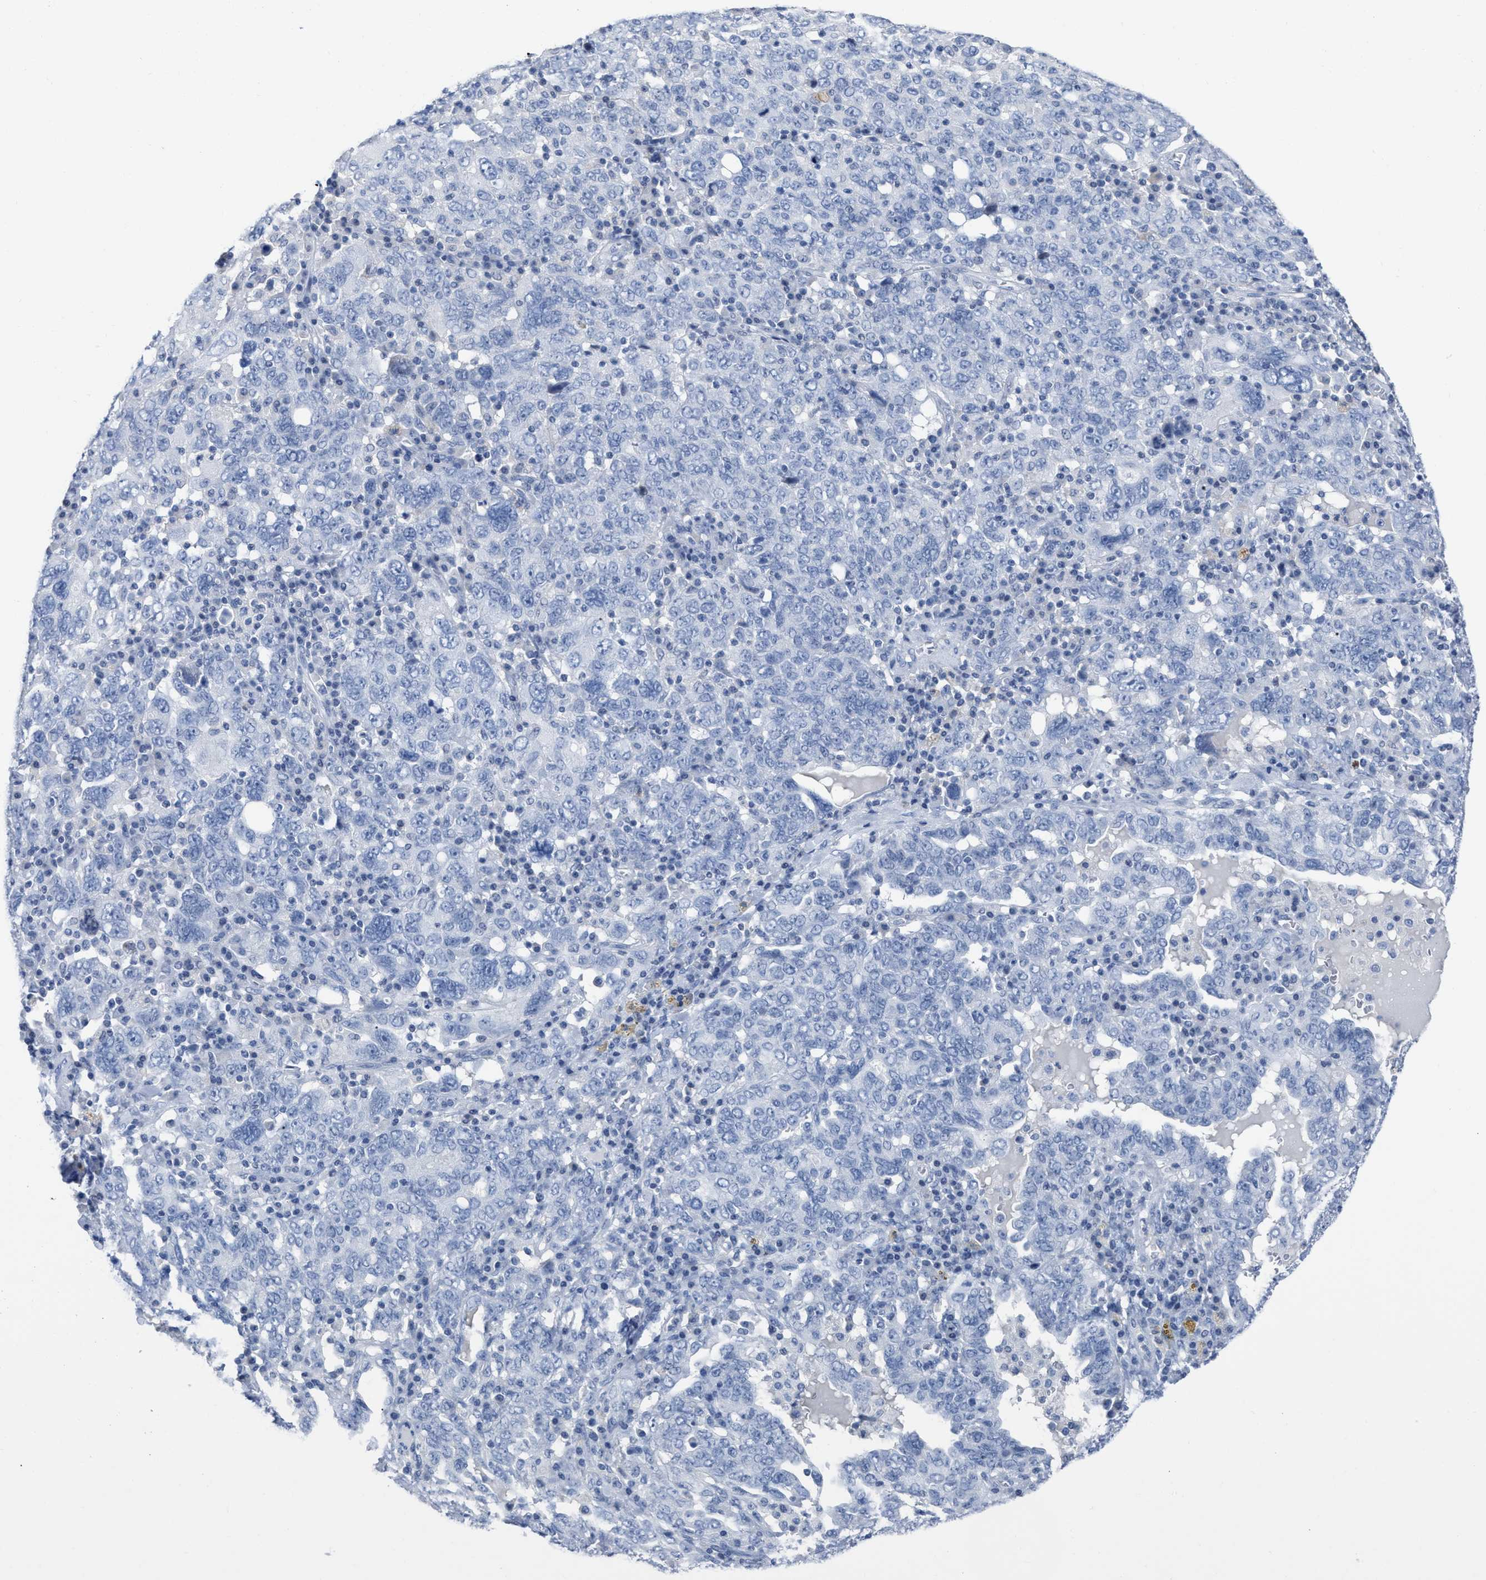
{"staining": {"intensity": "negative", "quantity": "none", "location": "none"}, "tissue": "ovarian cancer", "cell_type": "Tumor cells", "image_type": "cancer", "snomed": [{"axis": "morphology", "description": "Carcinoma, endometroid"}, {"axis": "topography", "description": "Ovary"}], "caption": "A histopathology image of human ovarian endometroid carcinoma is negative for staining in tumor cells.", "gene": "CEACAM5", "patient": {"sex": "female", "age": 62}}